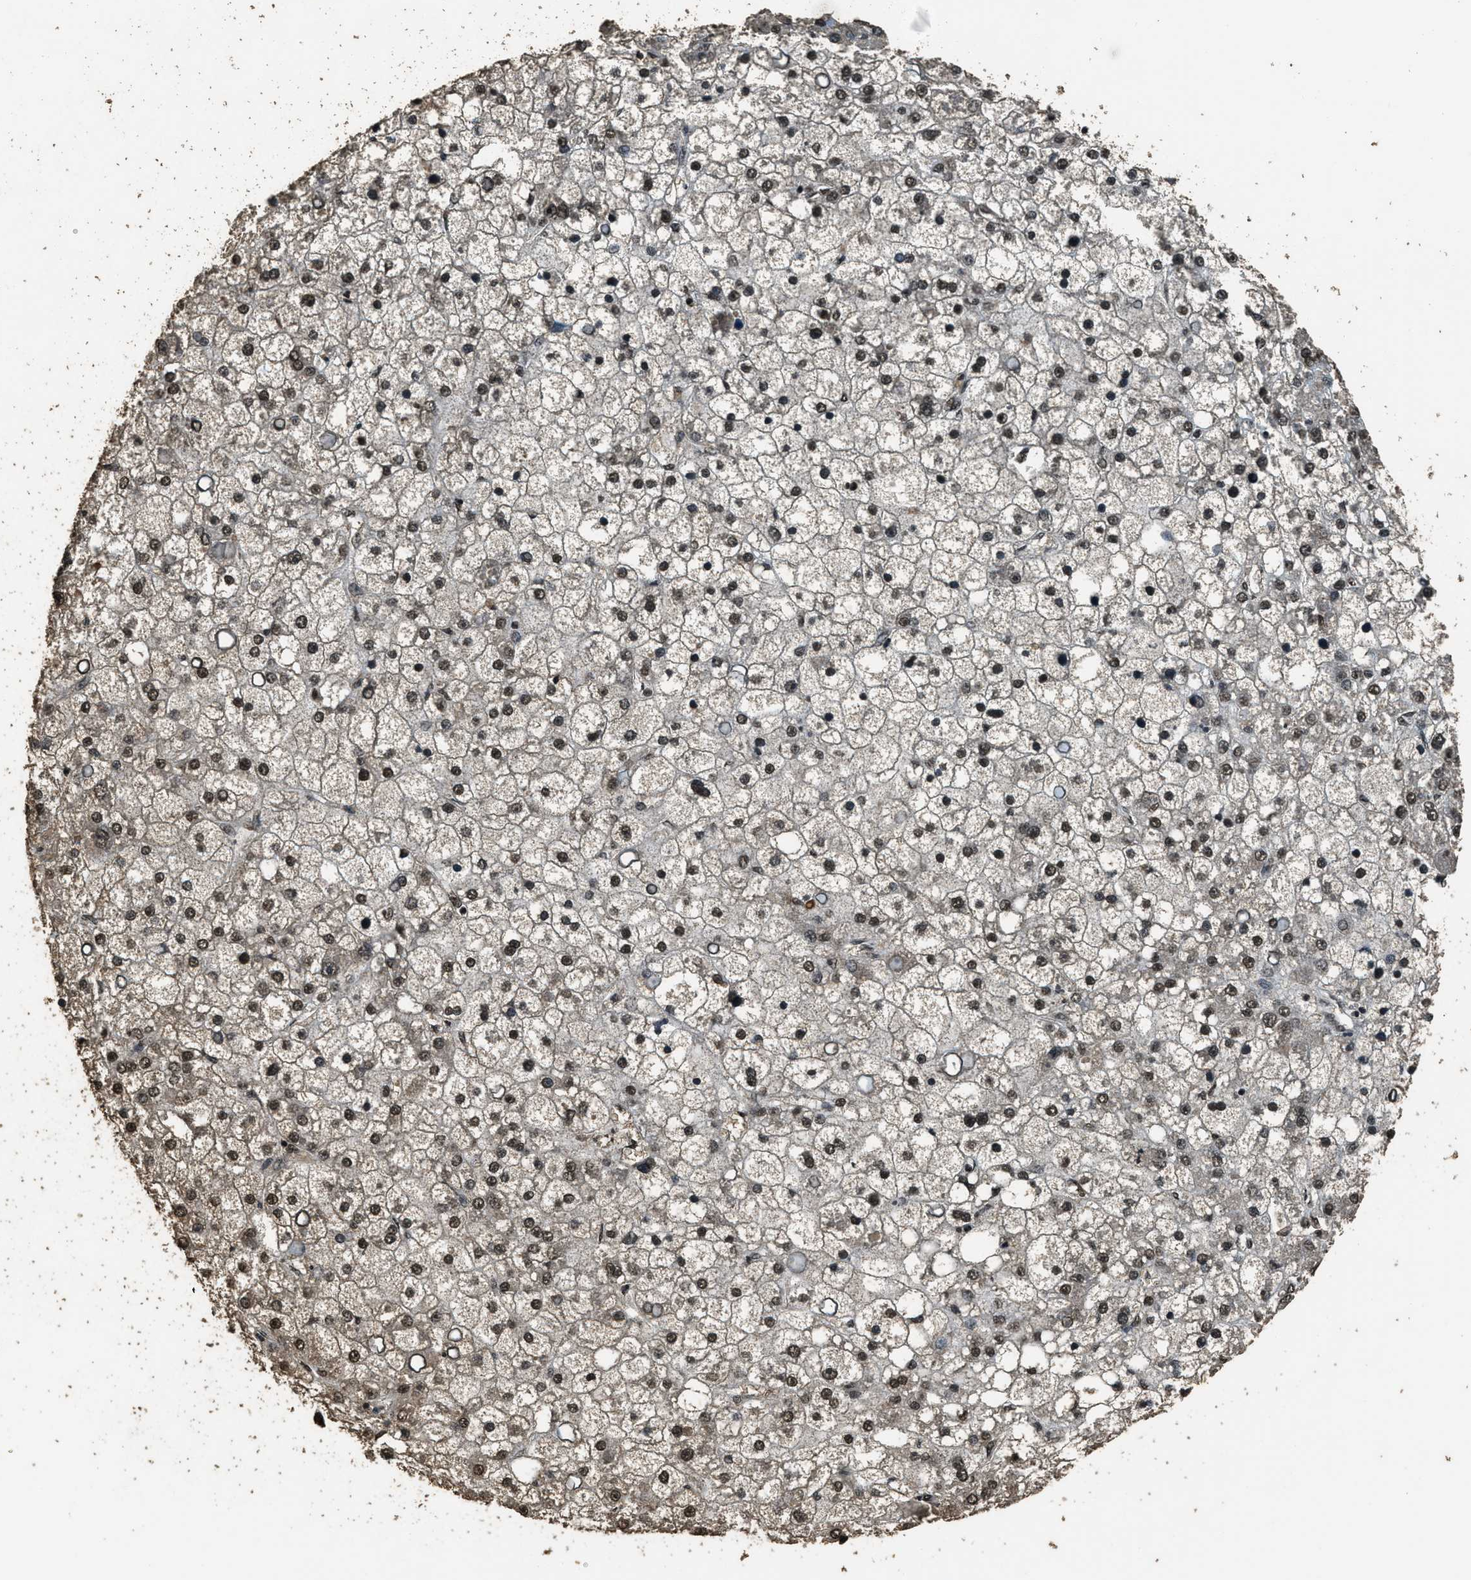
{"staining": {"intensity": "strong", "quantity": ">75%", "location": "nuclear"}, "tissue": "liver cancer", "cell_type": "Tumor cells", "image_type": "cancer", "snomed": [{"axis": "morphology", "description": "Carcinoma, Hepatocellular, NOS"}, {"axis": "topography", "description": "Liver"}], "caption": "Liver hepatocellular carcinoma was stained to show a protein in brown. There is high levels of strong nuclear expression in approximately >75% of tumor cells. Using DAB (3,3'-diaminobenzidine) (brown) and hematoxylin (blue) stains, captured at high magnification using brightfield microscopy.", "gene": "MYB", "patient": {"sex": "male", "age": 67}}